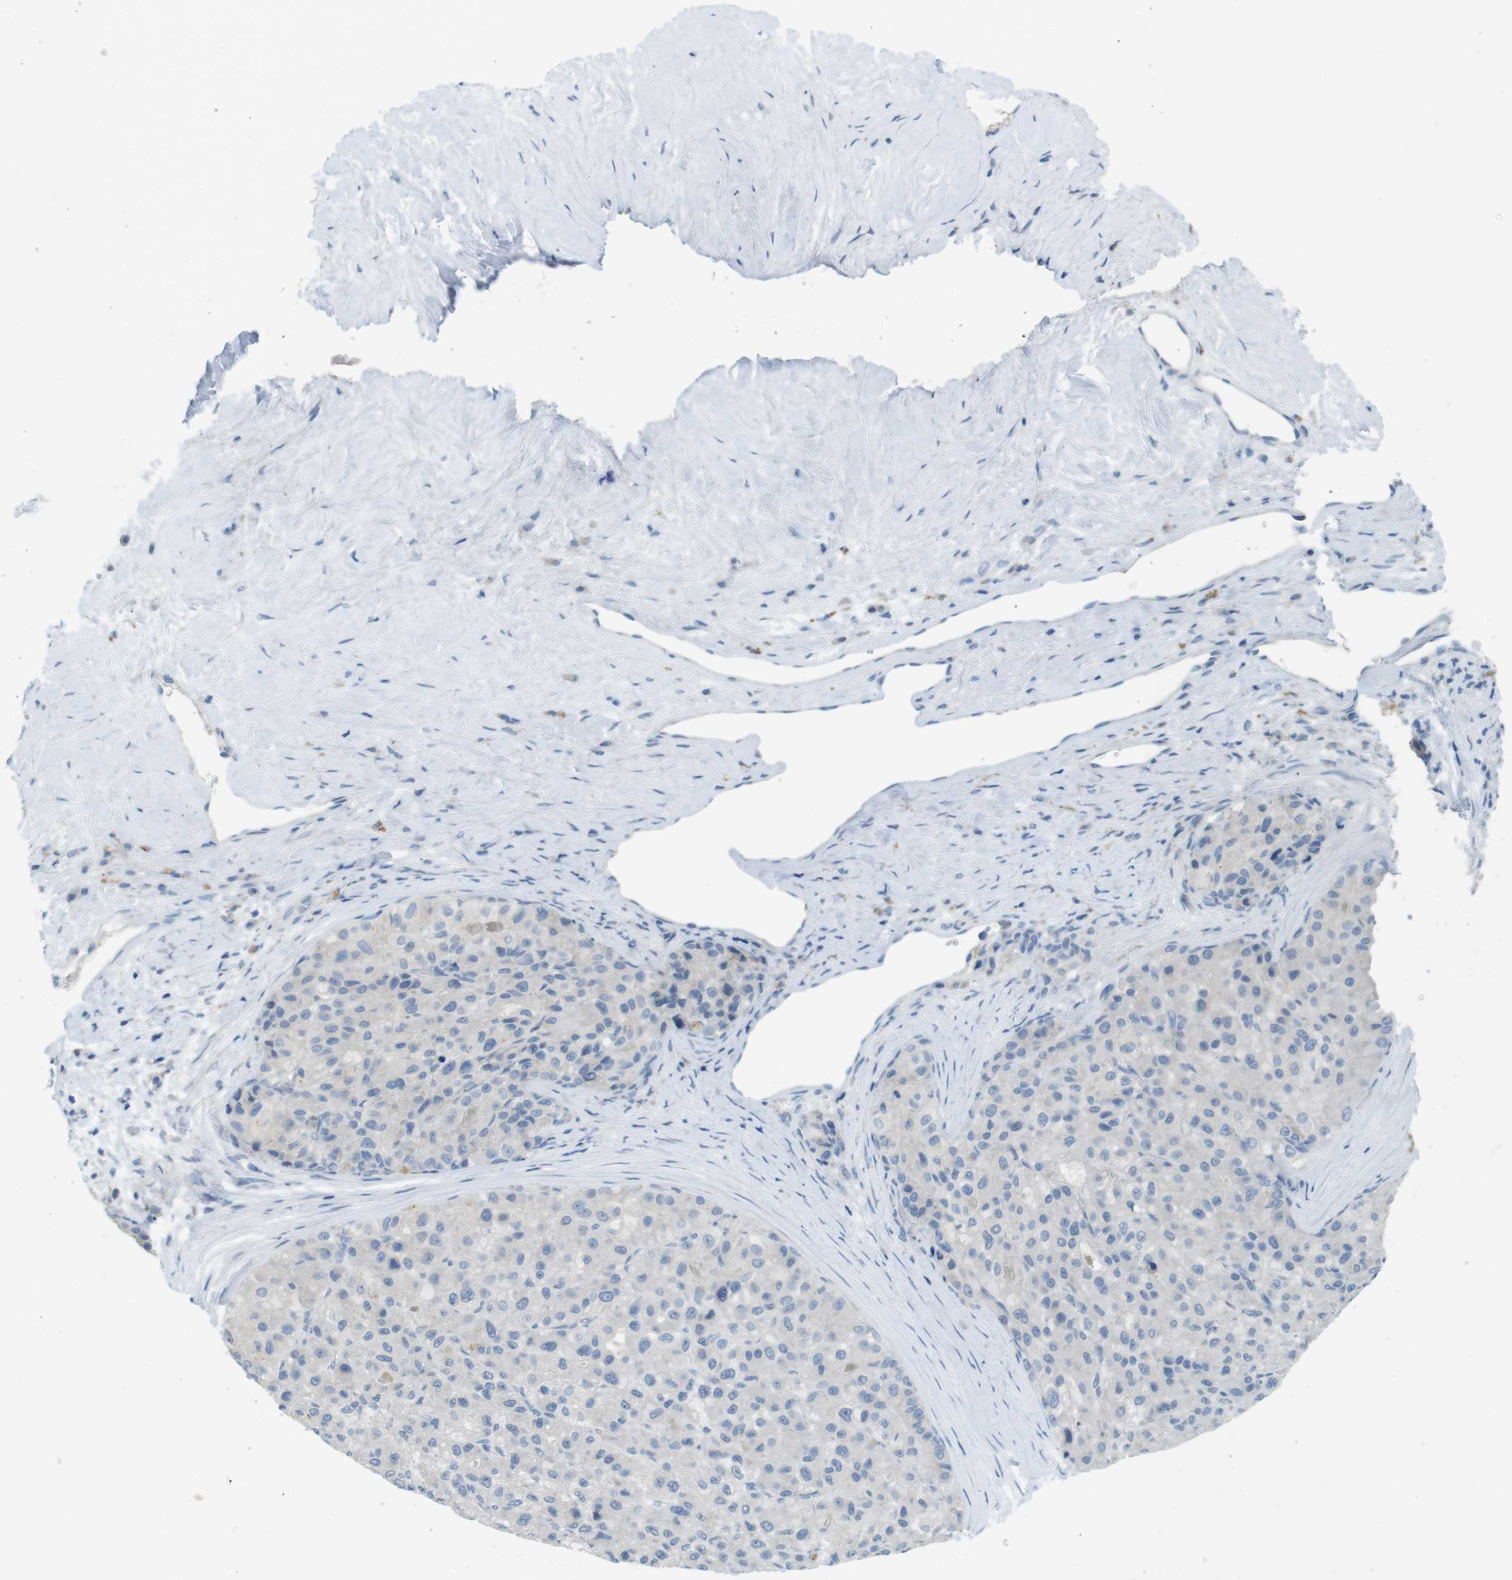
{"staining": {"intensity": "negative", "quantity": "none", "location": "none"}, "tissue": "liver cancer", "cell_type": "Tumor cells", "image_type": "cancer", "snomed": [{"axis": "morphology", "description": "Carcinoma, Hepatocellular, NOS"}, {"axis": "topography", "description": "Liver"}], "caption": "This is a micrograph of immunohistochemistry (IHC) staining of liver hepatocellular carcinoma, which shows no expression in tumor cells.", "gene": "MUC5B", "patient": {"sex": "male", "age": 80}}